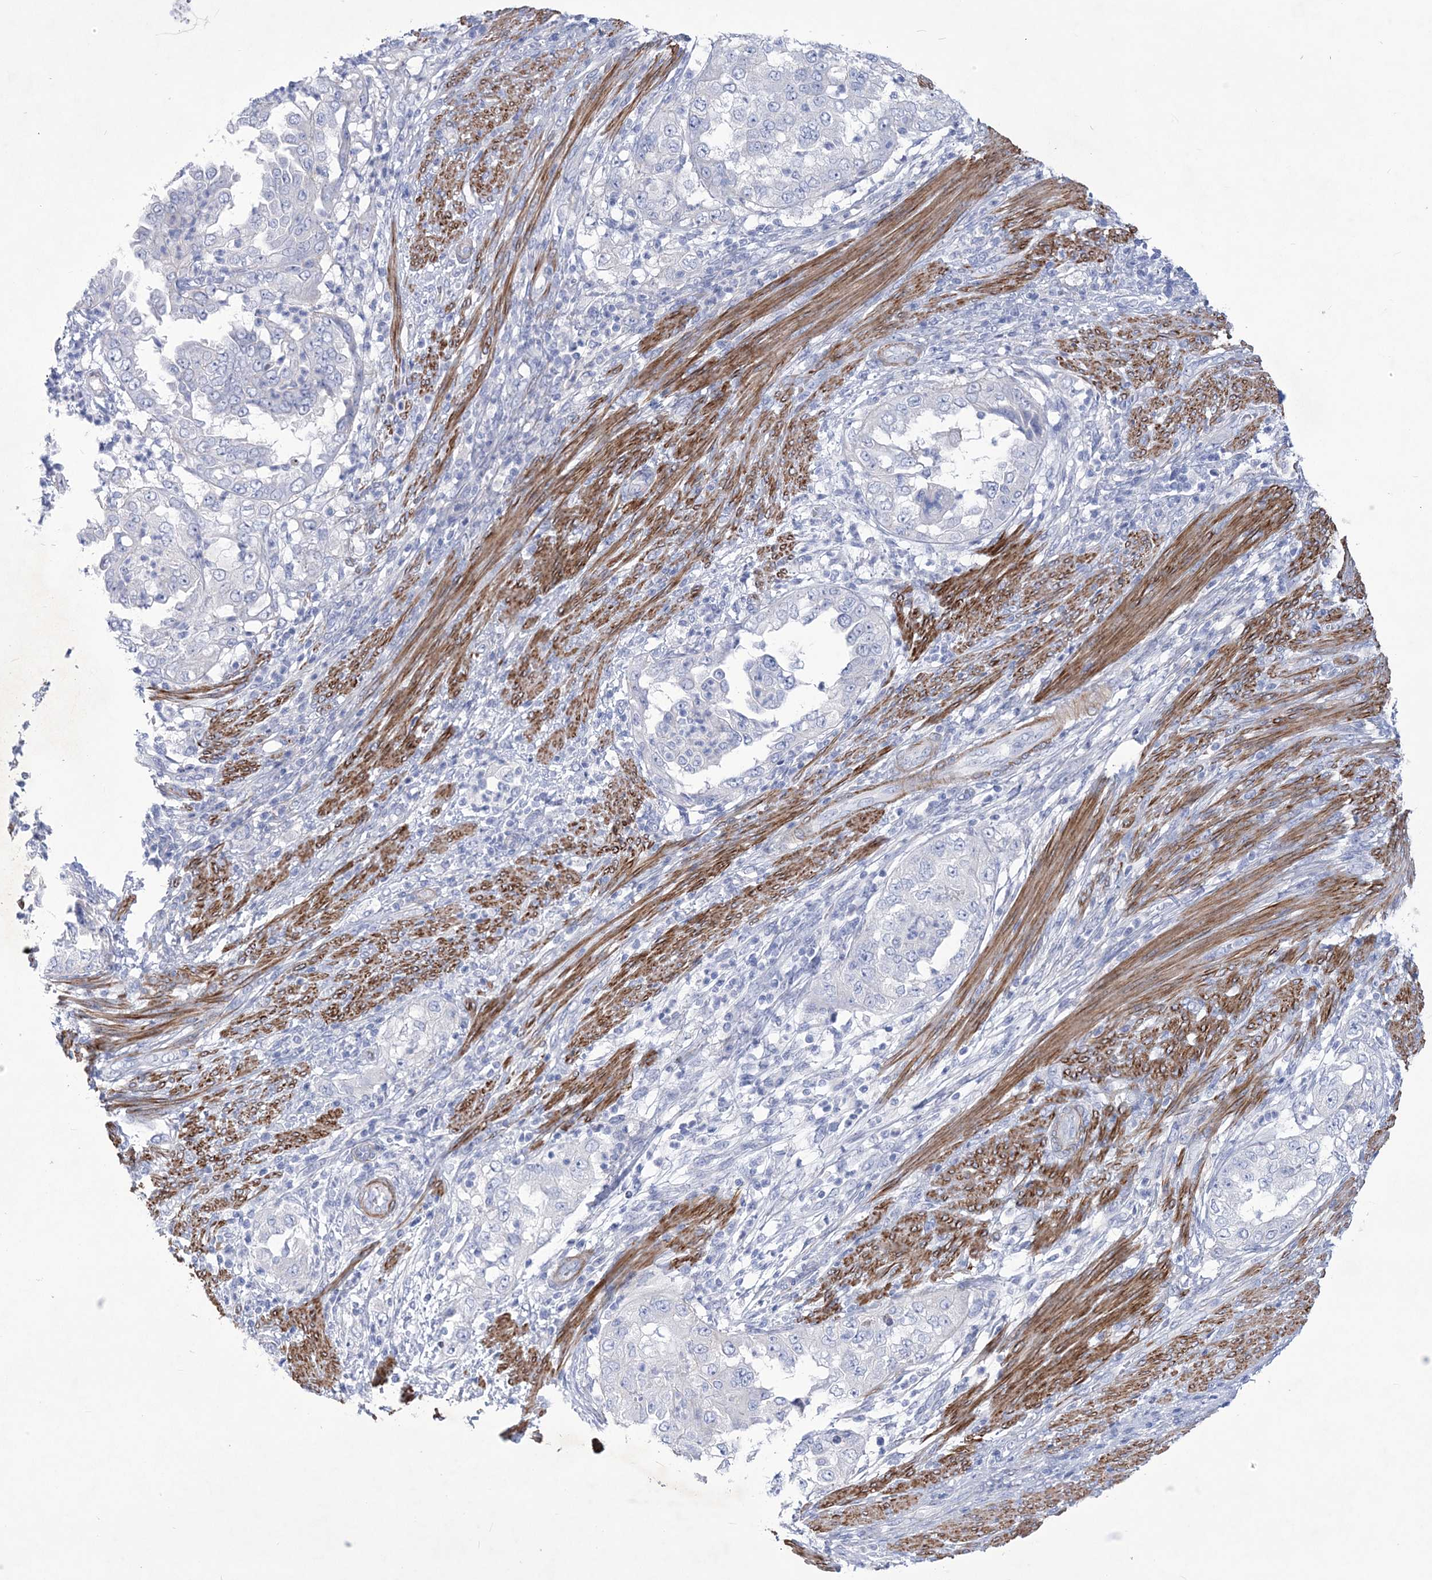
{"staining": {"intensity": "negative", "quantity": "none", "location": "none"}, "tissue": "endometrial cancer", "cell_type": "Tumor cells", "image_type": "cancer", "snomed": [{"axis": "morphology", "description": "Adenocarcinoma, NOS"}, {"axis": "topography", "description": "Endometrium"}], "caption": "Tumor cells are negative for brown protein staining in endometrial adenocarcinoma.", "gene": "WDR74", "patient": {"sex": "female", "age": 85}}